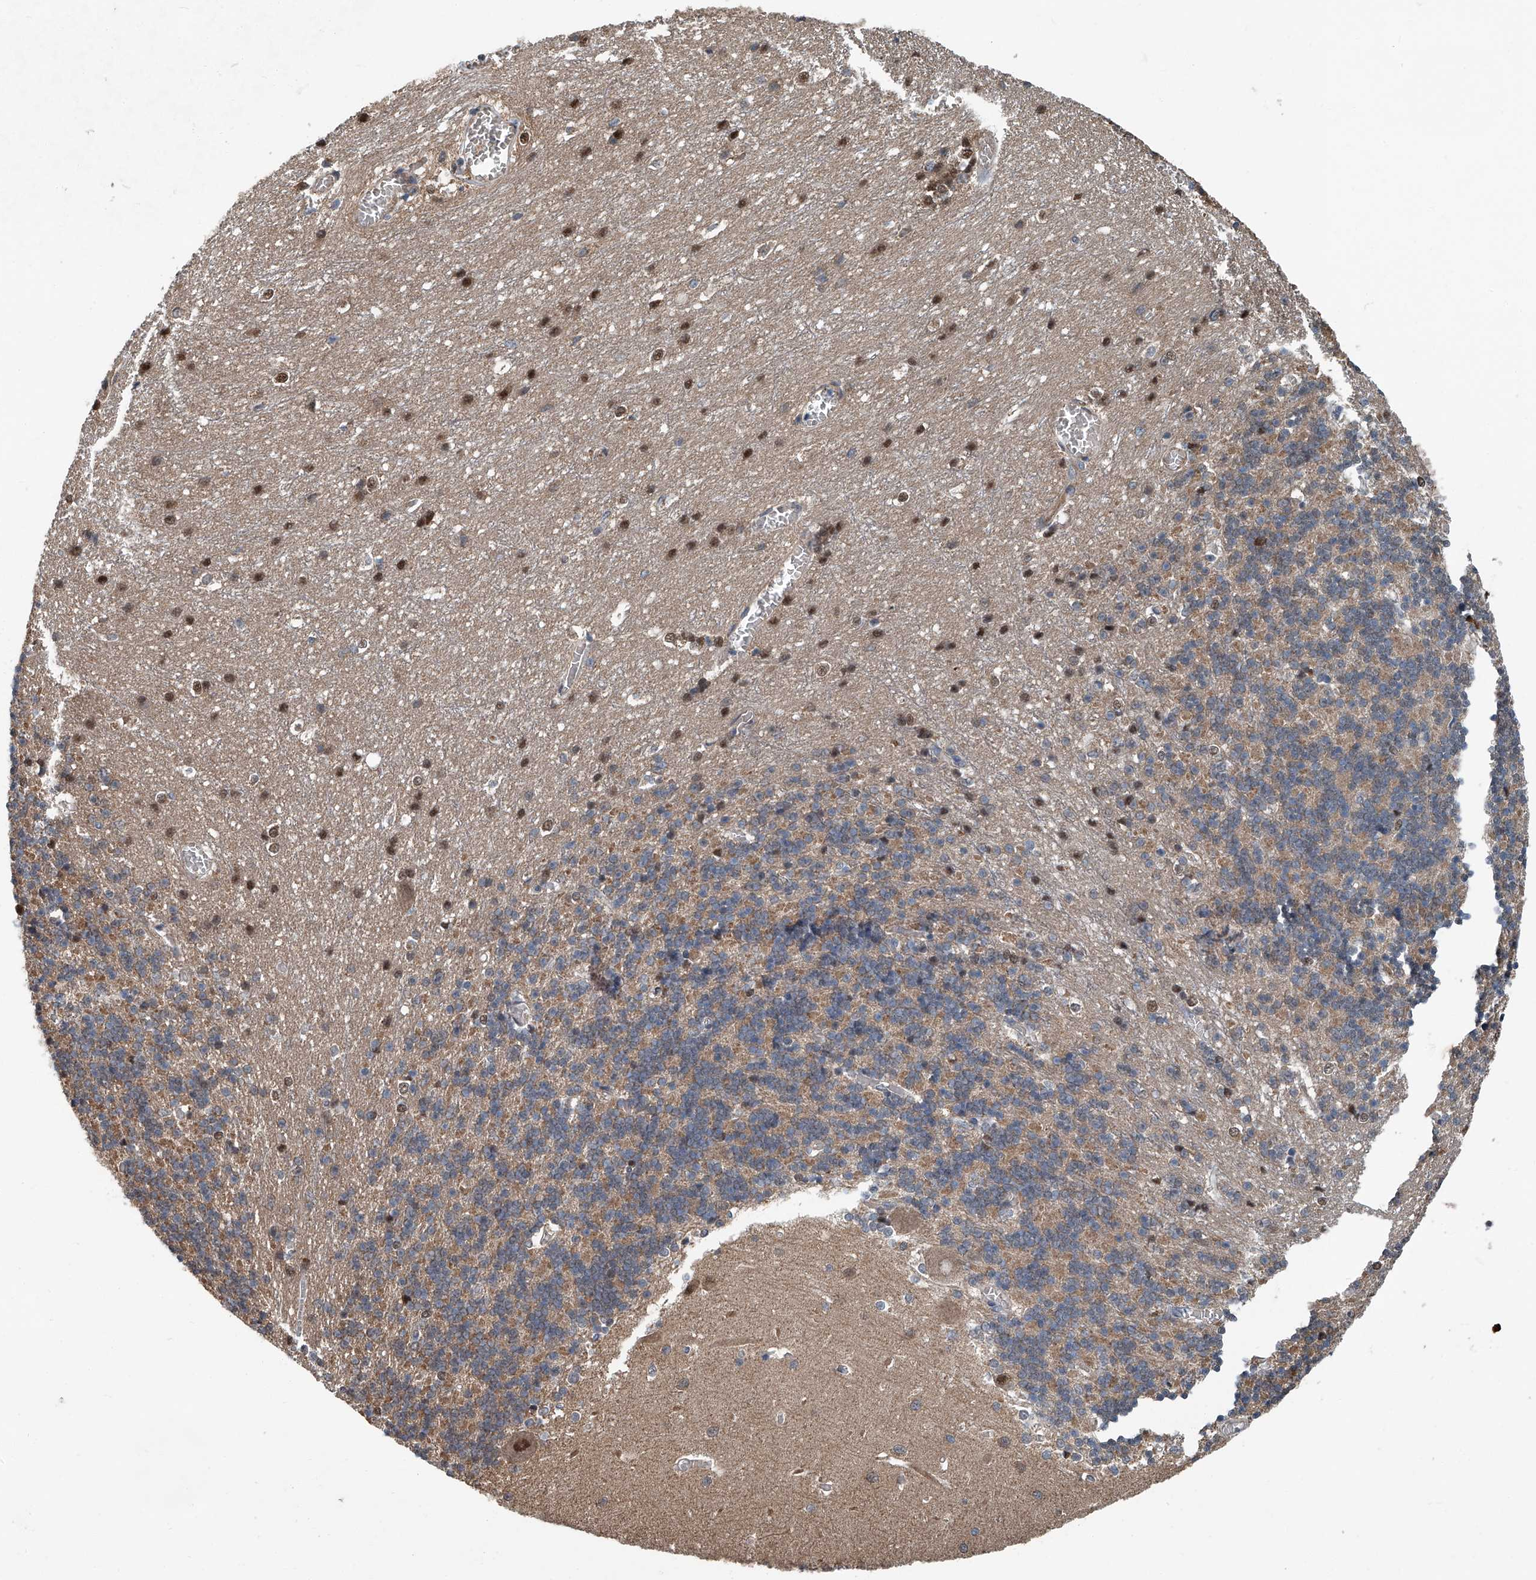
{"staining": {"intensity": "weak", "quantity": "<25%", "location": "cytoplasmic/membranous"}, "tissue": "cerebellum", "cell_type": "Cells in granular layer", "image_type": "normal", "snomed": [{"axis": "morphology", "description": "Normal tissue, NOS"}, {"axis": "topography", "description": "Cerebellum"}], "caption": "Immunohistochemistry (IHC) photomicrograph of benign cerebellum: cerebellum stained with DAB (3,3'-diaminobenzidine) shows no significant protein positivity in cells in granular layer.", "gene": "CLK1", "patient": {"sex": "male", "age": 37}}